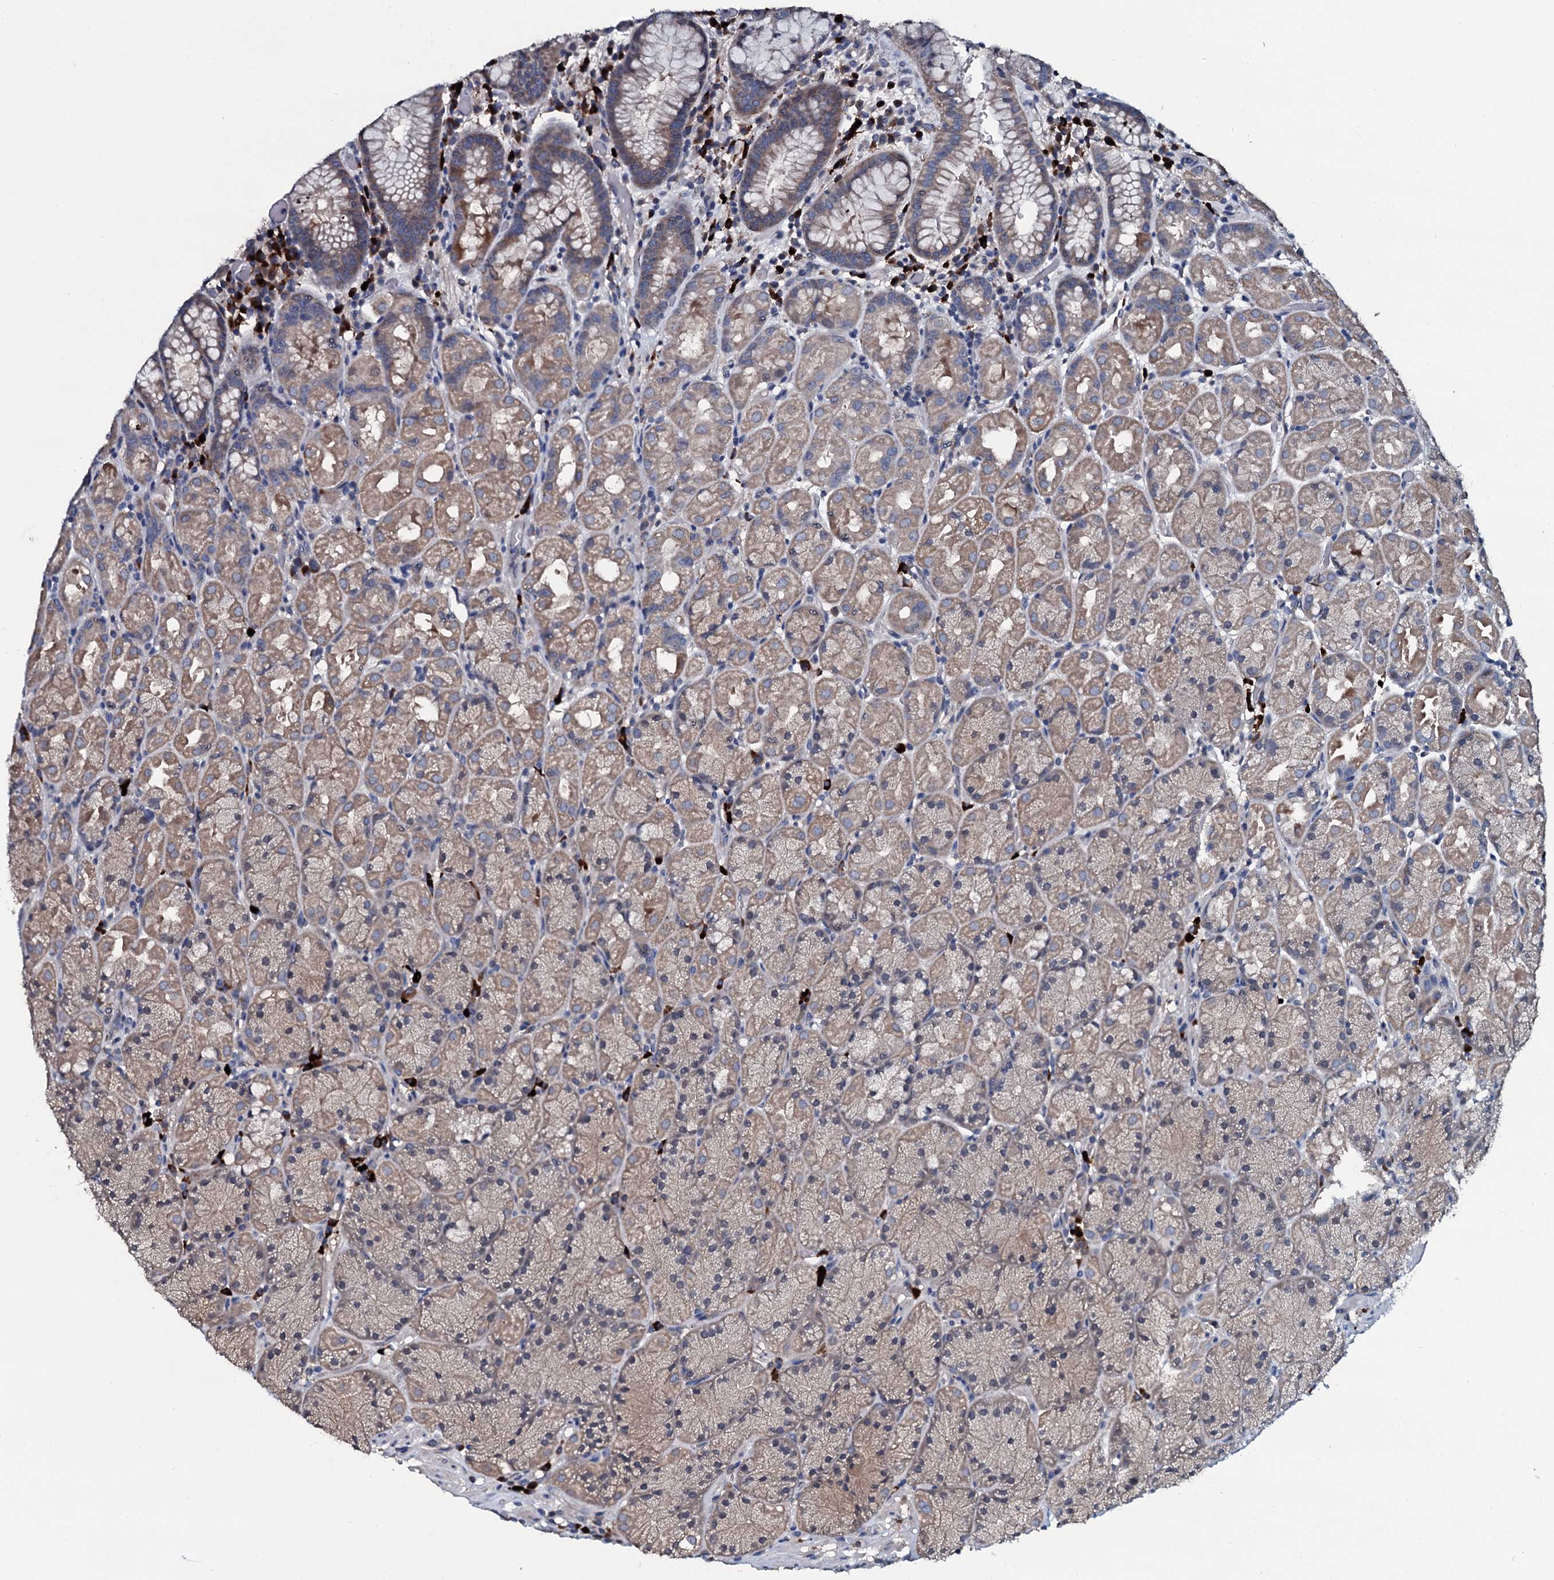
{"staining": {"intensity": "weak", "quantity": "25%-75%", "location": "cytoplasmic/membranous"}, "tissue": "stomach", "cell_type": "Glandular cells", "image_type": "normal", "snomed": [{"axis": "morphology", "description": "Normal tissue, NOS"}, {"axis": "topography", "description": "Stomach, upper"}, {"axis": "topography", "description": "Stomach, lower"}], "caption": "IHC image of normal human stomach stained for a protein (brown), which exhibits low levels of weak cytoplasmic/membranous expression in approximately 25%-75% of glandular cells.", "gene": "IL12B", "patient": {"sex": "male", "age": 80}}